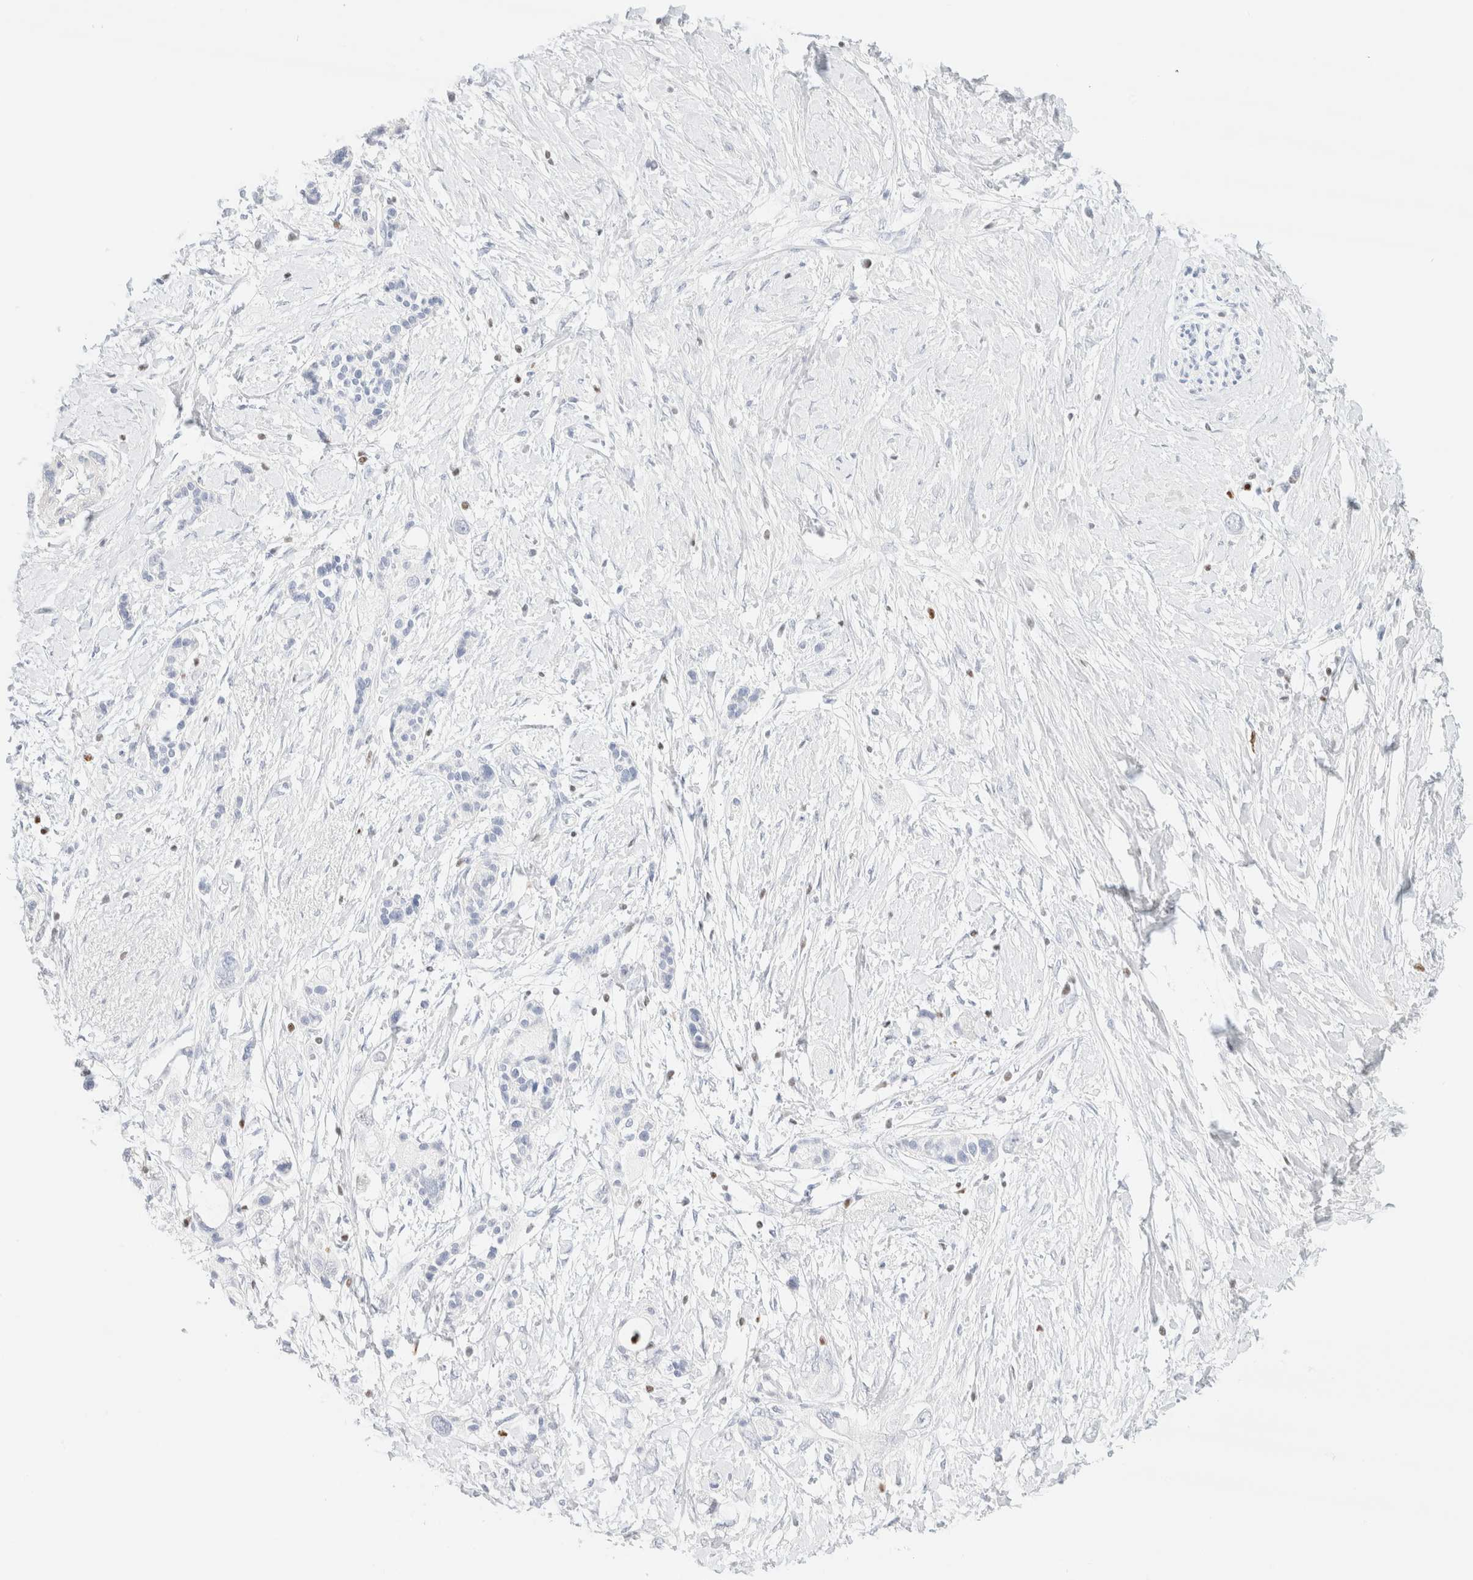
{"staining": {"intensity": "negative", "quantity": "none", "location": "none"}, "tissue": "pancreatic cancer", "cell_type": "Tumor cells", "image_type": "cancer", "snomed": [{"axis": "morphology", "description": "Adenocarcinoma, NOS"}, {"axis": "topography", "description": "Pancreas"}], "caption": "Tumor cells are negative for protein expression in human adenocarcinoma (pancreatic).", "gene": "IKZF3", "patient": {"sex": "female", "age": 56}}